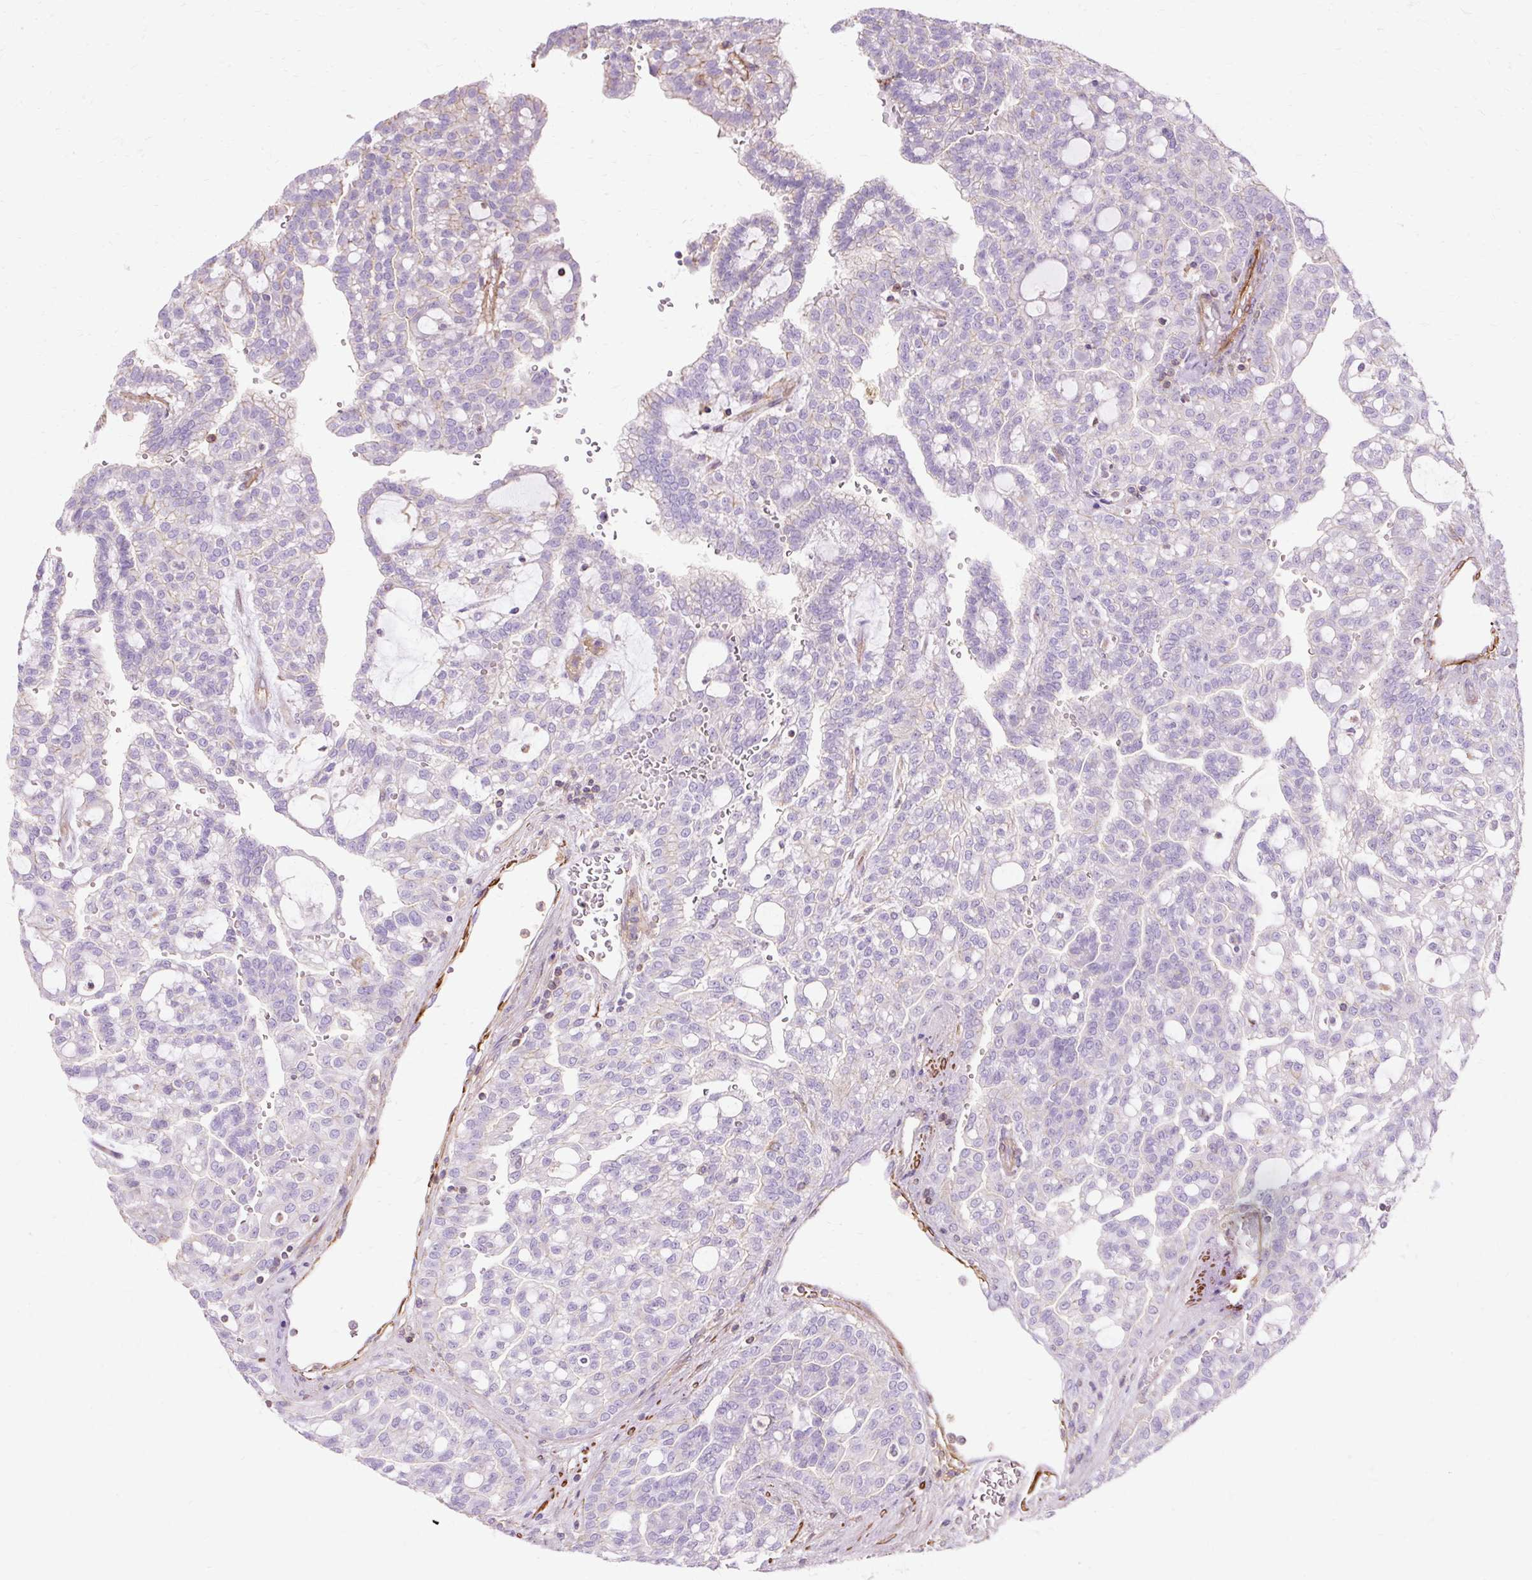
{"staining": {"intensity": "negative", "quantity": "none", "location": "none"}, "tissue": "renal cancer", "cell_type": "Tumor cells", "image_type": "cancer", "snomed": [{"axis": "morphology", "description": "Adenocarcinoma, NOS"}, {"axis": "topography", "description": "Kidney"}], "caption": "Renal cancer was stained to show a protein in brown. There is no significant positivity in tumor cells. (DAB IHC with hematoxylin counter stain).", "gene": "TBC1D2B", "patient": {"sex": "male", "age": 63}}